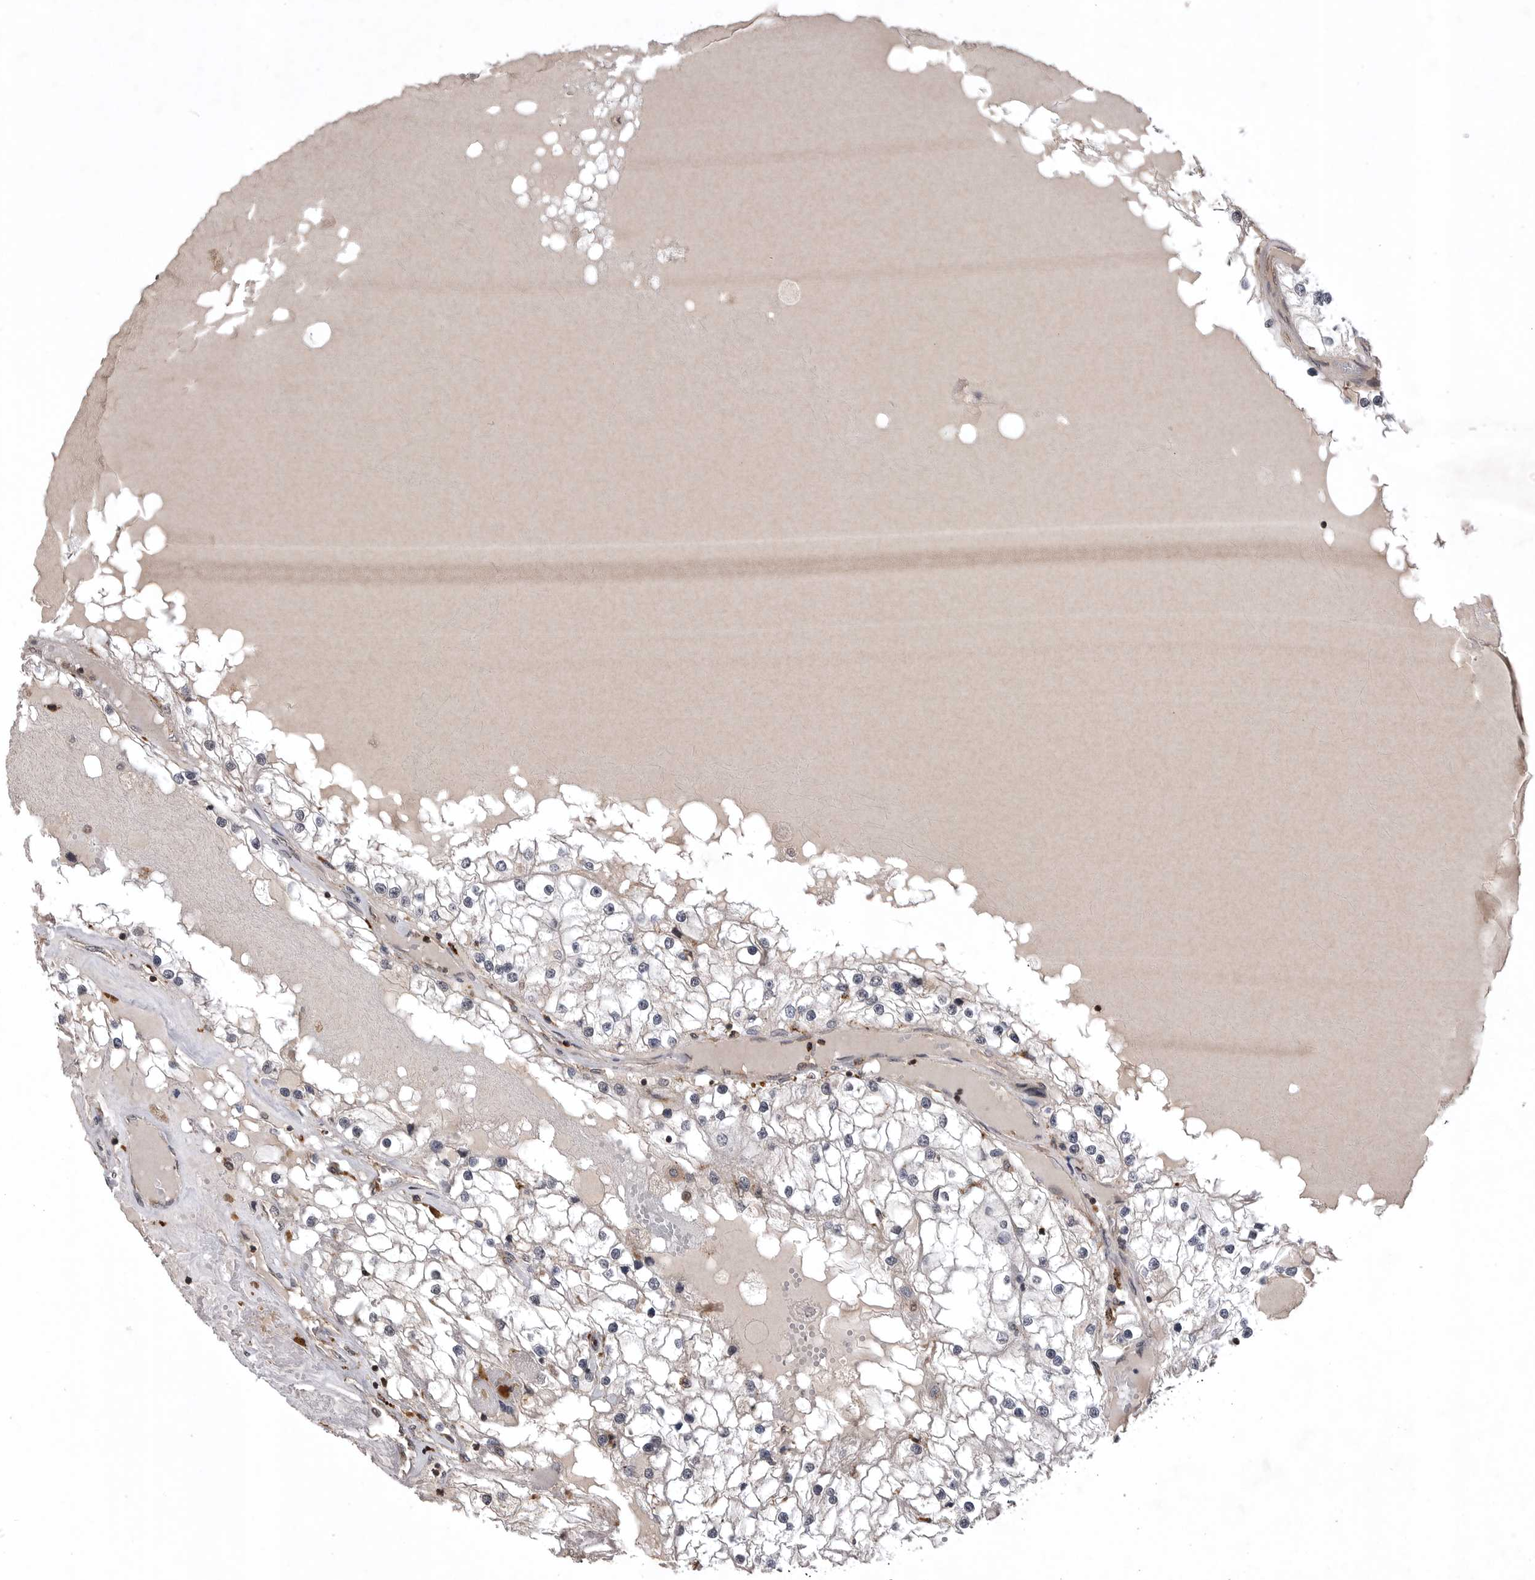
{"staining": {"intensity": "negative", "quantity": "none", "location": "none"}, "tissue": "renal cancer", "cell_type": "Tumor cells", "image_type": "cancer", "snomed": [{"axis": "morphology", "description": "Adenocarcinoma, NOS"}, {"axis": "topography", "description": "Kidney"}], "caption": "The photomicrograph reveals no significant expression in tumor cells of renal adenocarcinoma. (DAB (3,3'-diaminobenzidine) immunohistochemistry (IHC) visualized using brightfield microscopy, high magnification).", "gene": "AOAH", "patient": {"sex": "male", "age": 68}}